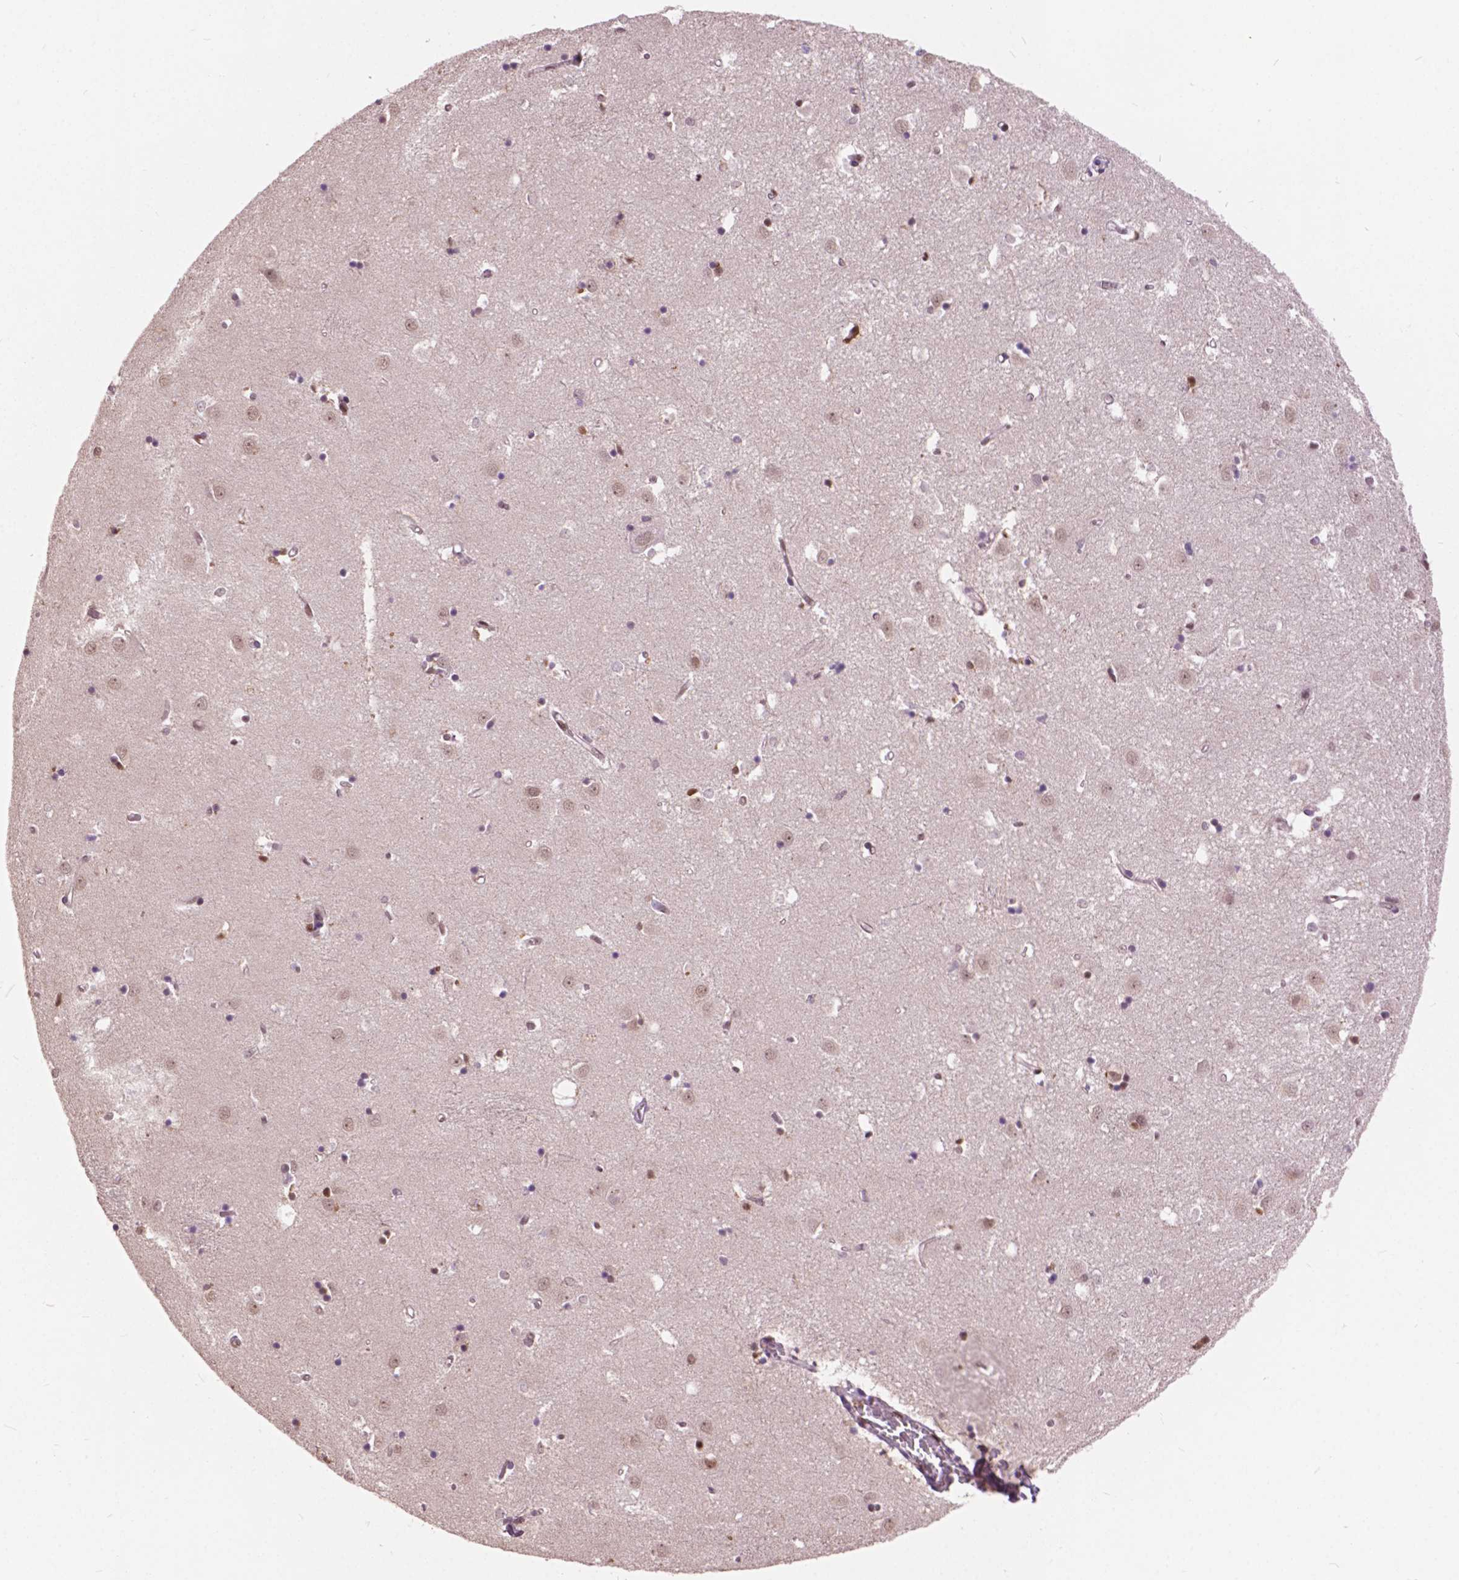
{"staining": {"intensity": "weak", "quantity": "<25%", "location": "nuclear"}, "tissue": "caudate", "cell_type": "Glial cells", "image_type": "normal", "snomed": [{"axis": "morphology", "description": "Normal tissue, NOS"}, {"axis": "topography", "description": "Lateral ventricle wall"}], "caption": "Glial cells are negative for protein expression in benign human caudate. (DAB IHC, high magnification).", "gene": "ANP32A", "patient": {"sex": "male", "age": 54}}